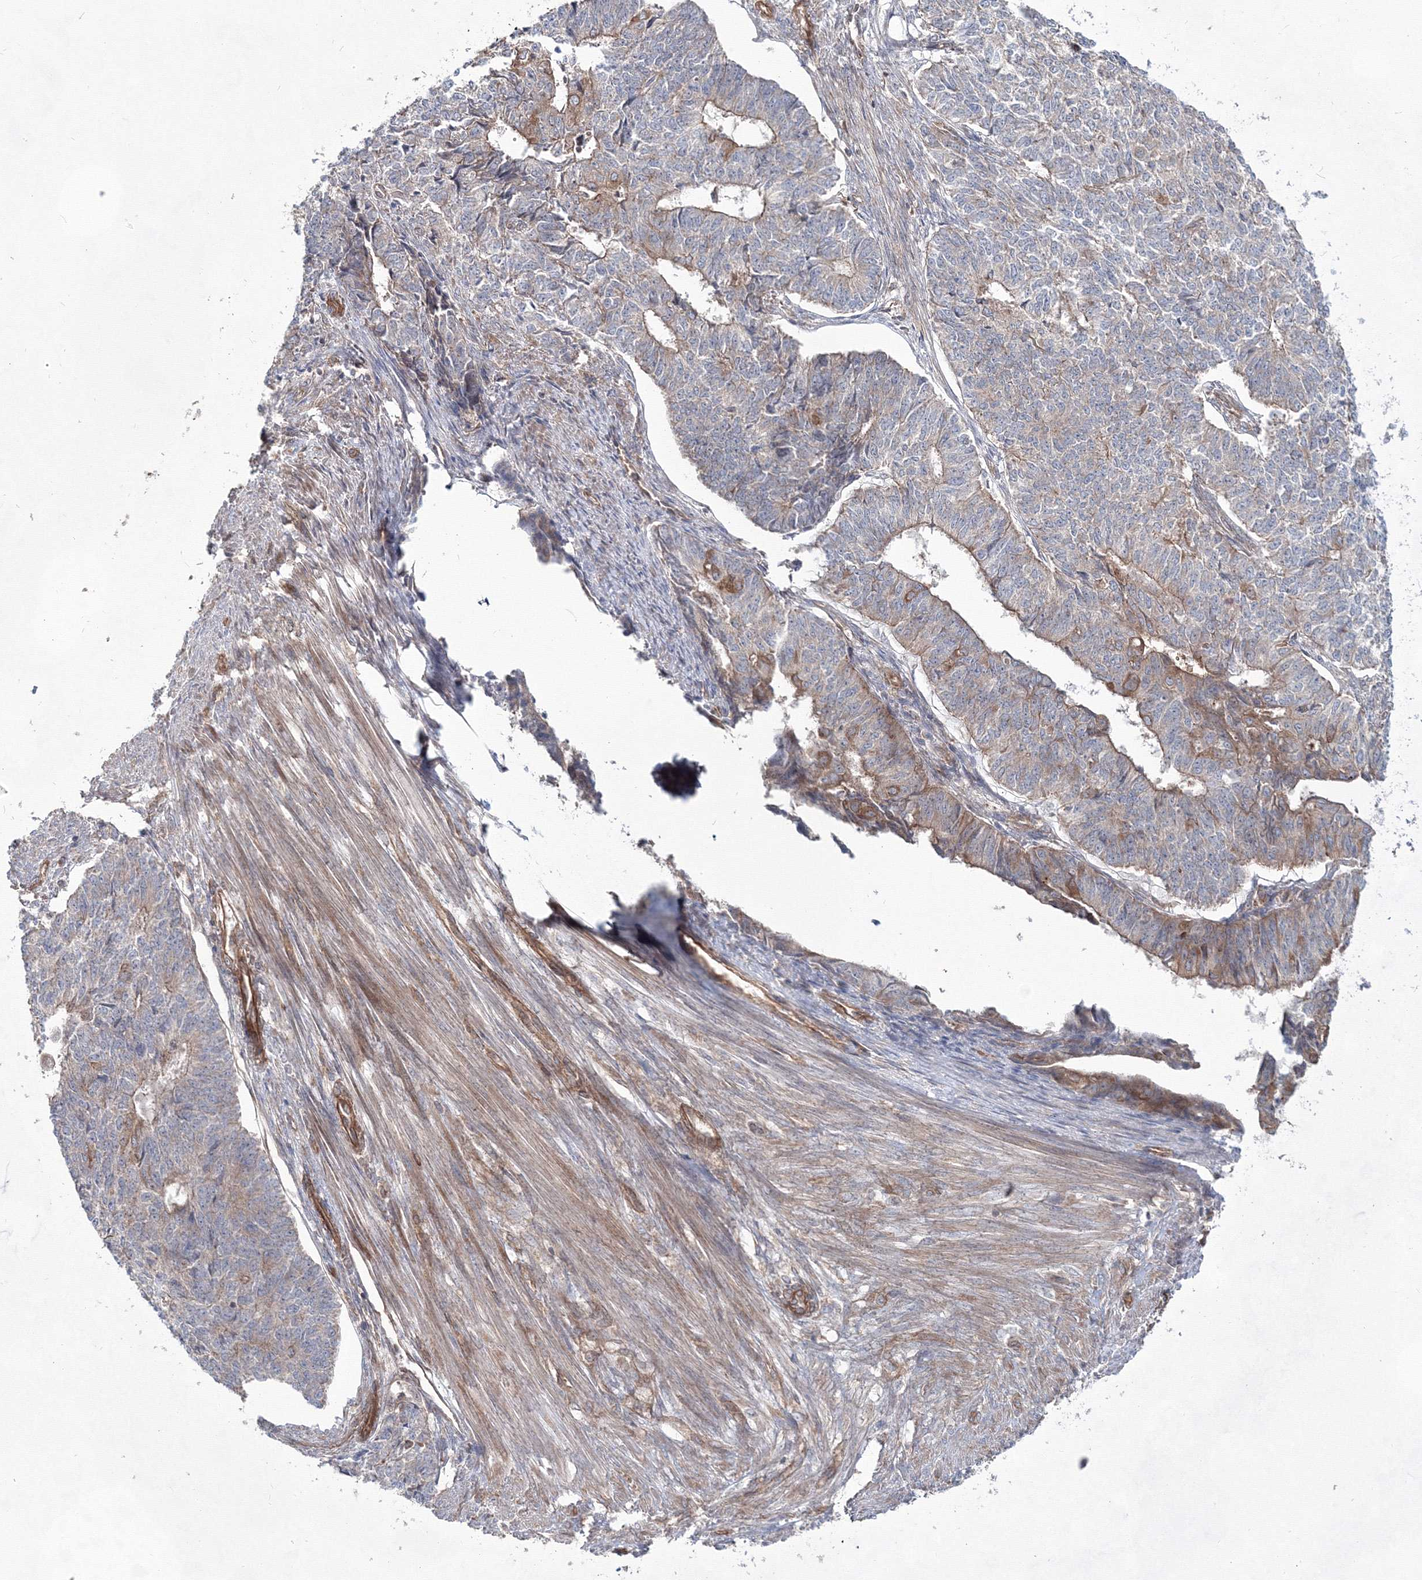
{"staining": {"intensity": "moderate", "quantity": "<25%", "location": "cytoplasmic/membranous"}, "tissue": "endometrial cancer", "cell_type": "Tumor cells", "image_type": "cancer", "snomed": [{"axis": "morphology", "description": "Adenocarcinoma, NOS"}, {"axis": "topography", "description": "Endometrium"}], "caption": "IHC micrograph of neoplastic tissue: human endometrial cancer (adenocarcinoma) stained using IHC demonstrates low levels of moderate protein expression localized specifically in the cytoplasmic/membranous of tumor cells, appearing as a cytoplasmic/membranous brown color.", "gene": "EXOC6", "patient": {"sex": "female", "age": 32}}